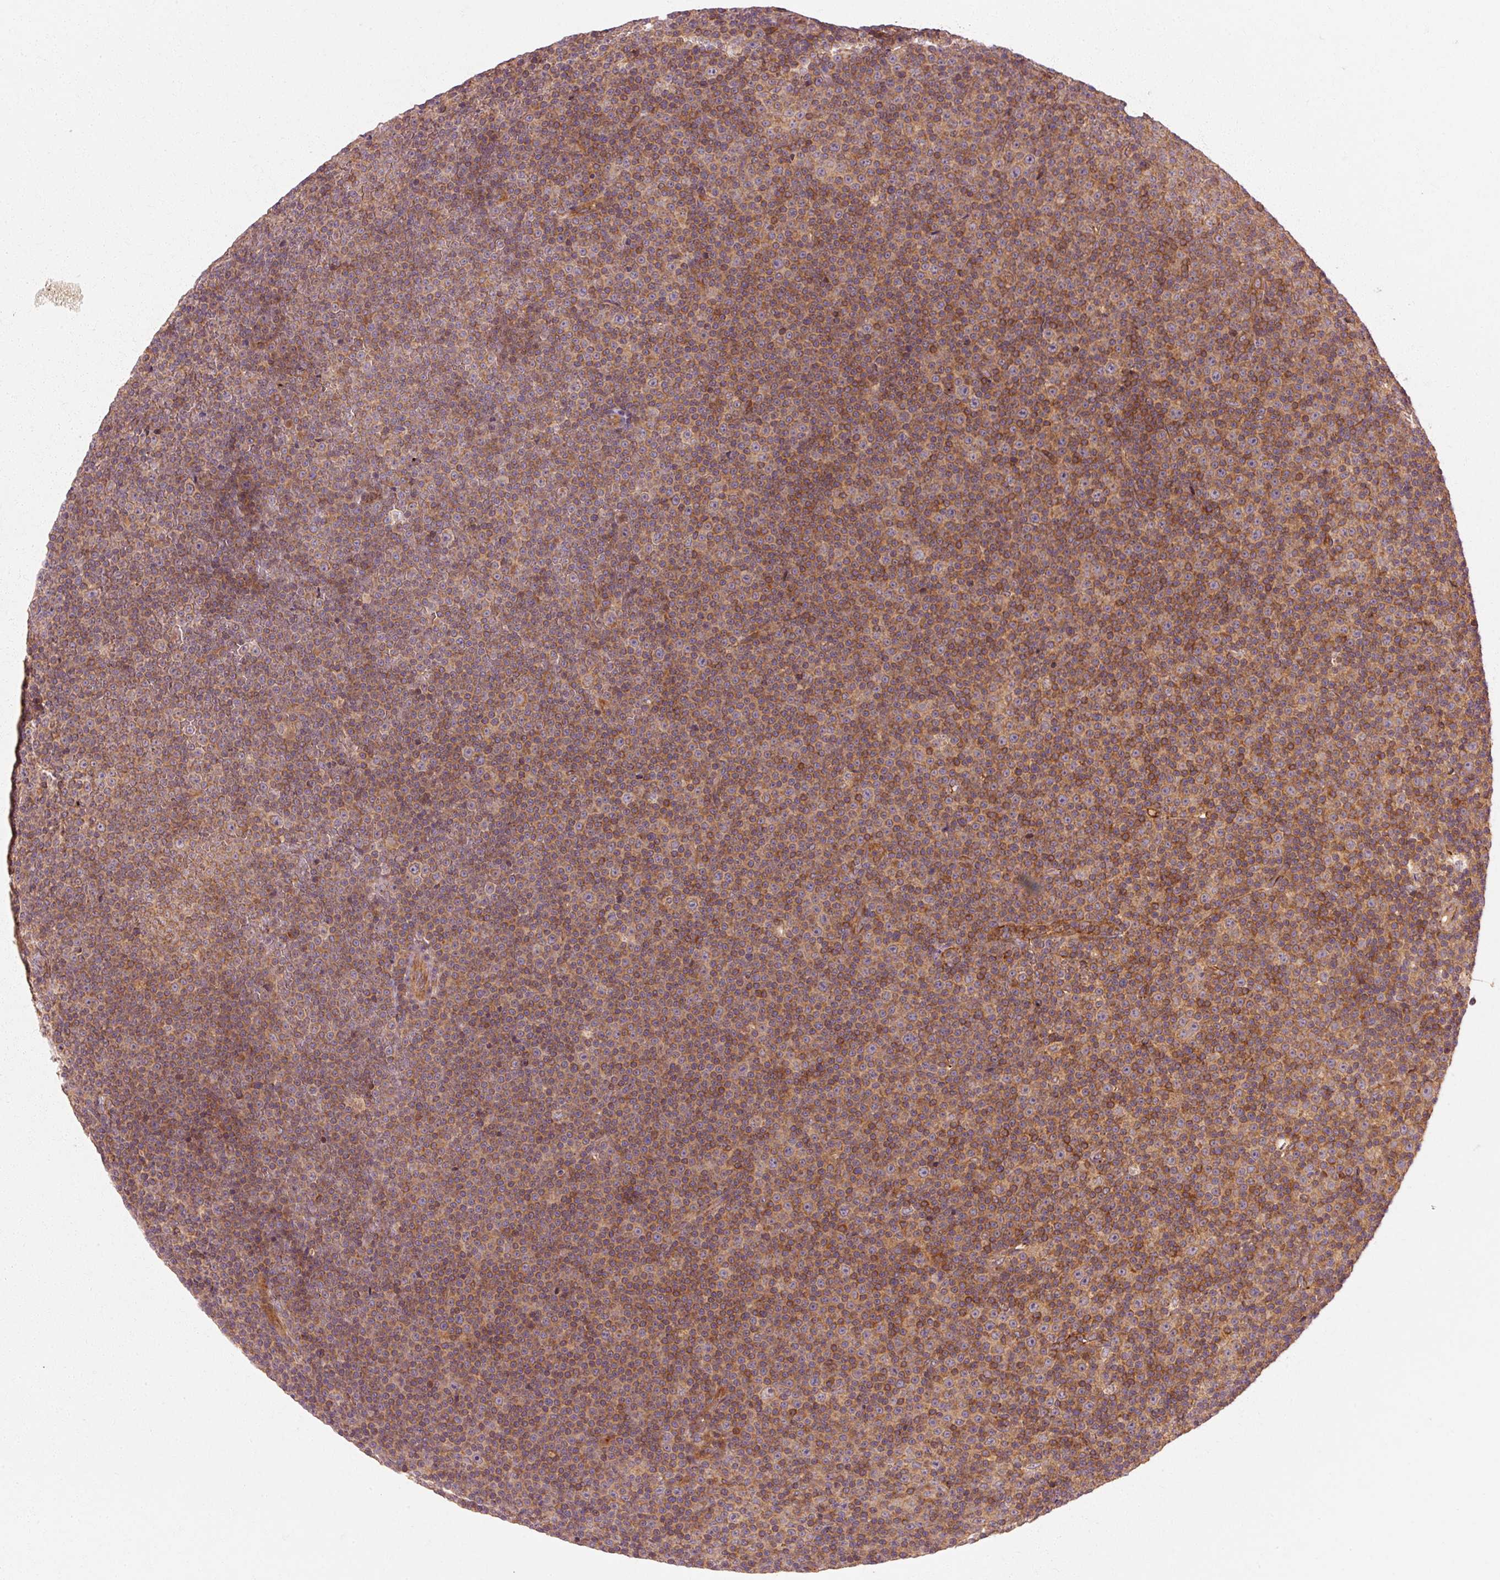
{"staining": {"intensity": "moderate", "quantity": ">75%", "location": "cytoplasmic/membranous"}, "tissue": "lymphoma", "cell_type": "Tumor cells", "image_type": "cancer", "snomed": [{"axis": "morphology", "description": "Malignant lymphoma, non-Hodgkin's type, Low grade"}, {"axis": "topography", "description": "Lymph node"}], "caption": "Immunohistochemical staining of lymphoma displays moderate cytoplasmic/membranous protein staining in about >75% of tumor cells. Ihc stains the protein of interest in brown and the nuclei are stained blue.", "gene": "CTNNA1", "patient": {"sex": "female", "age": 67}}